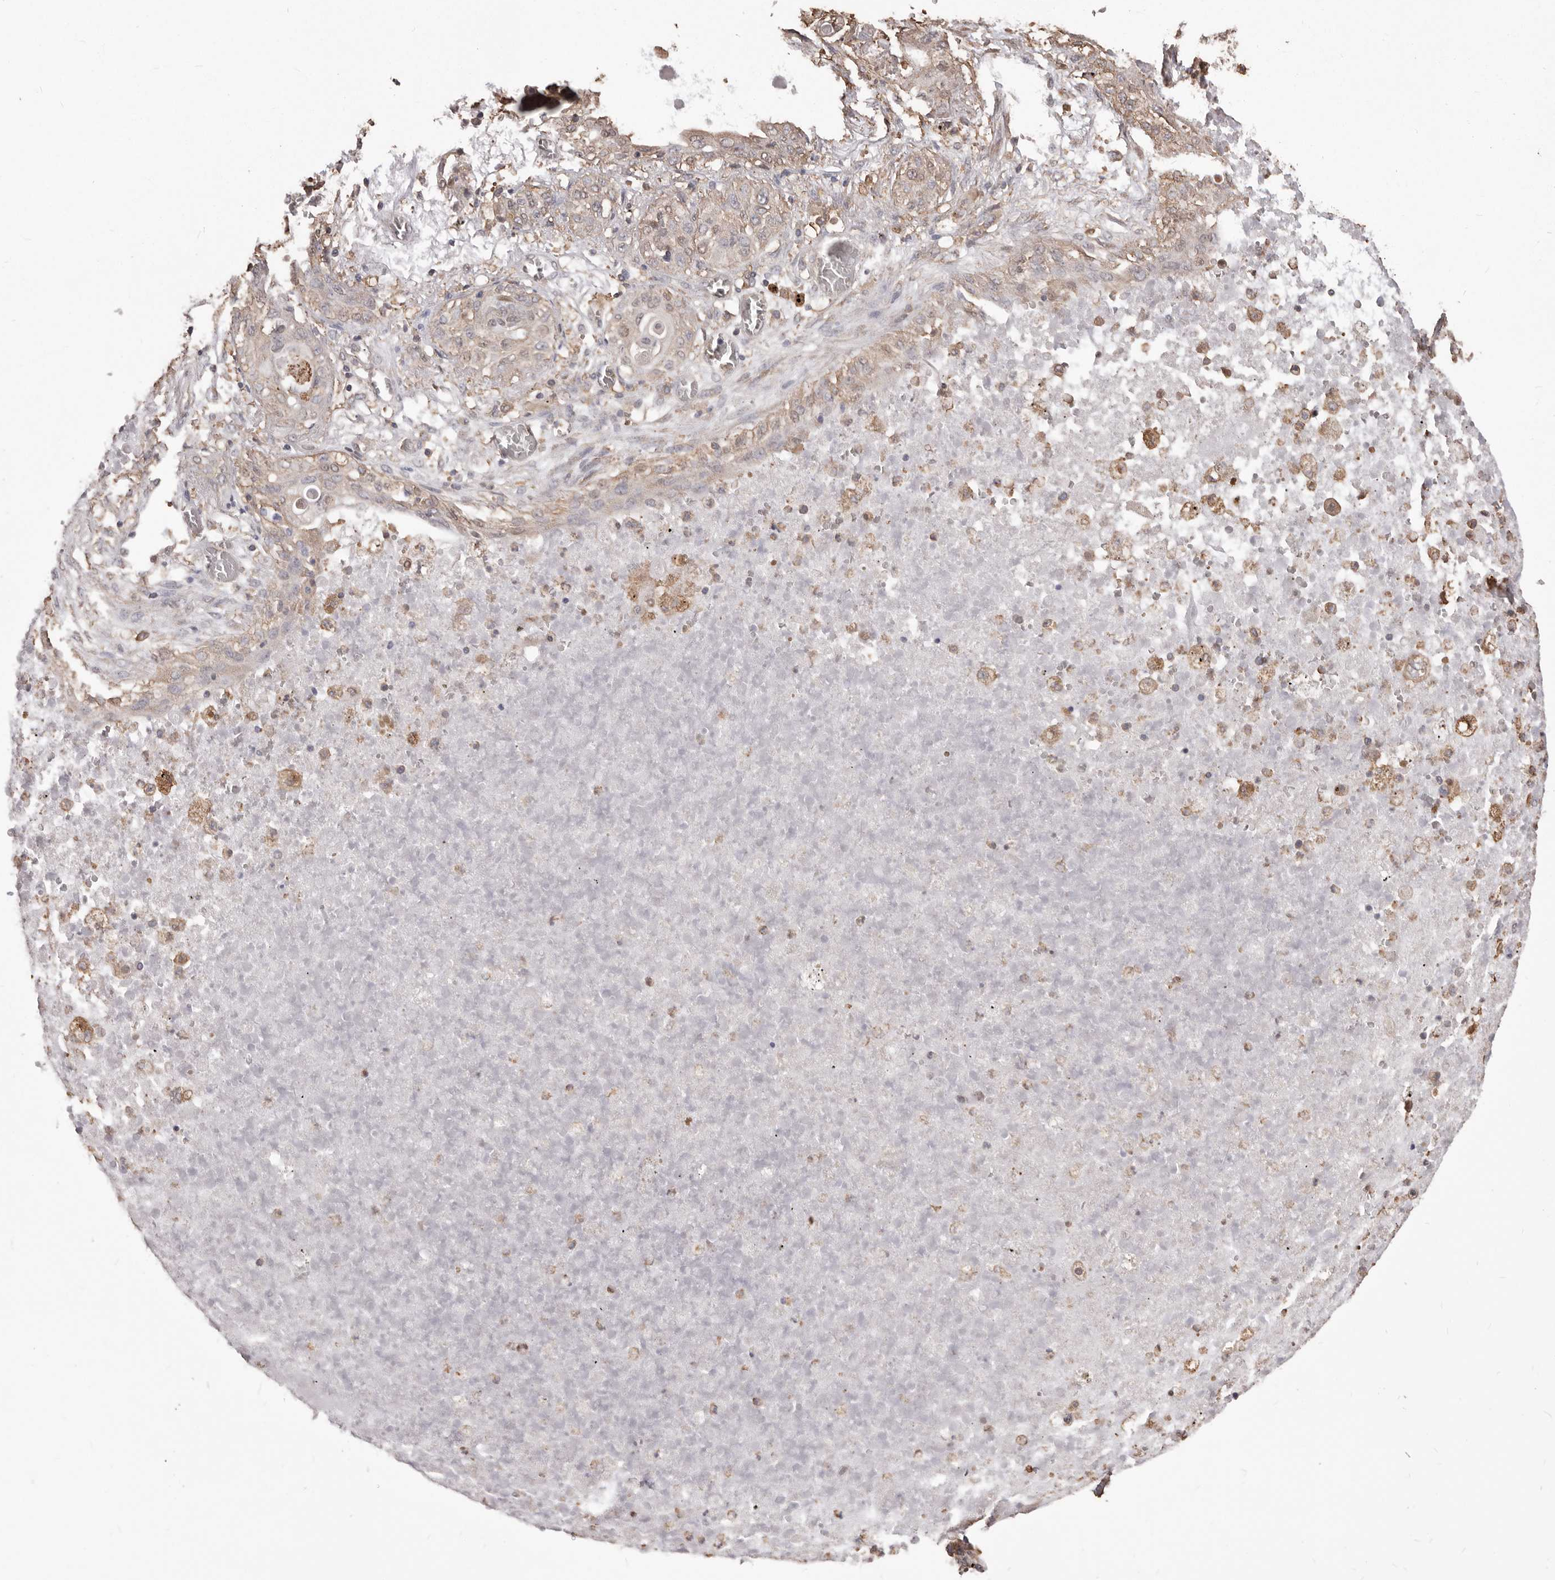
{"staining": {"intensity": "weak", "quantity": "<25%", "location": "cytoplasmic/membranous"}, "tissue": "lung cancer", "cell_type": "Tumor cells", "image_type": "cancer", "snomed": [{"axis": "morphology", "description": "Squamous cell carcinoma, NOS"}, {"axis": "topography", "description": "Lung"}], "caption": "Photomicrograph shows no protein staining in tumor cells of squamous cell carcinoma (lung) tissue.", "gene": "PKM", "patient": {"sex": "female", "age": 47}}